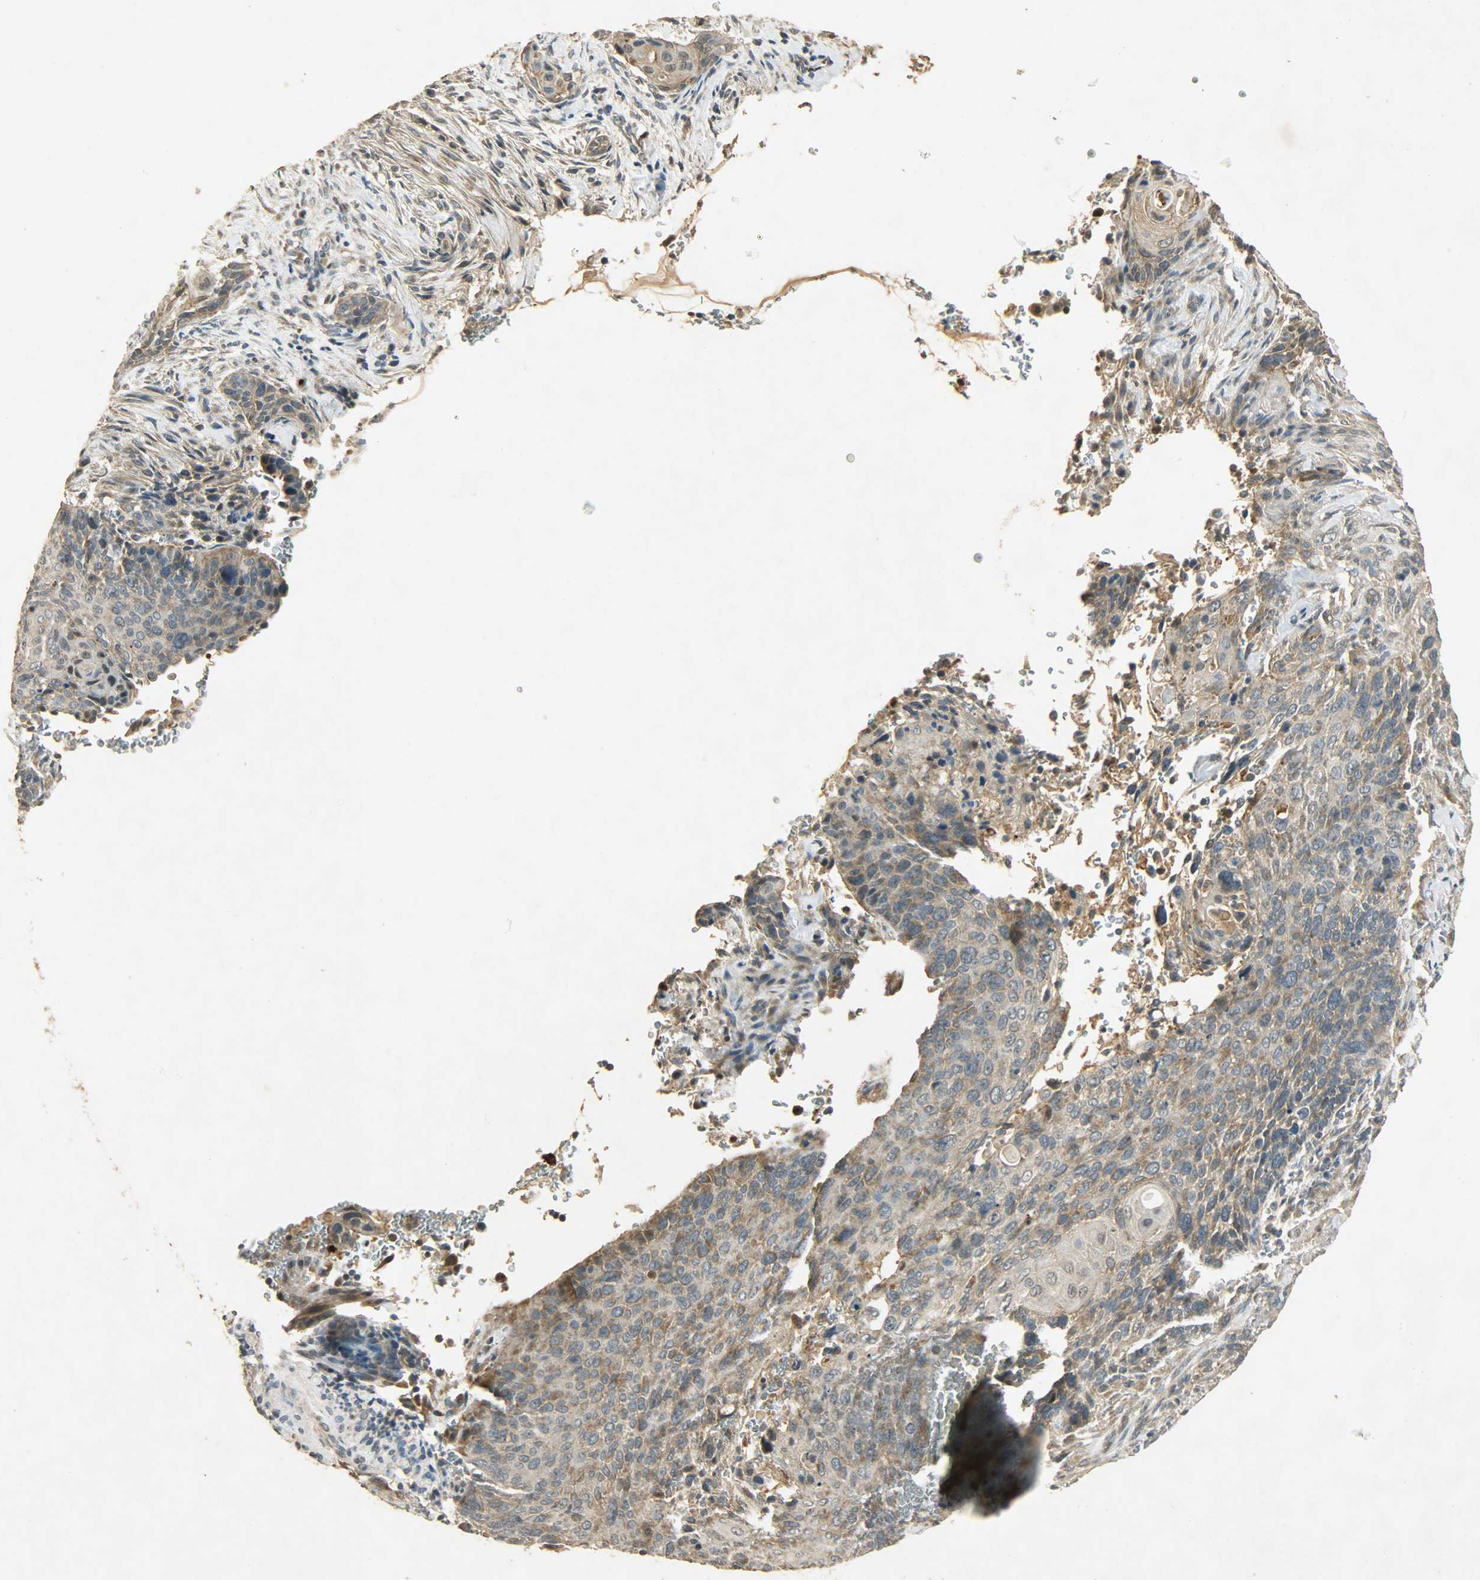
{"staining": {"intensity": "moderate", "quantity": ">75%", "location": "cytoplasmic/membranous"}, "tissue": "cervical cancer", "cell_type": "Tumor cells", "image_type": "cancer", "snomed": [{"axis": "morphology", "description": "Squamous cell carcinoma, NOS"}, {"axis": "topography", "description": "Cervix"}], "caption": "Brown immunohistochemical staining in human cervical cancer (squamous cell carcinoma) displays moderate cytoplasmic/membranous positivity in approximately >75% of tumor cells.", "gene": "ATP2B1", "patient": {"sex": "female", "age": 33}}